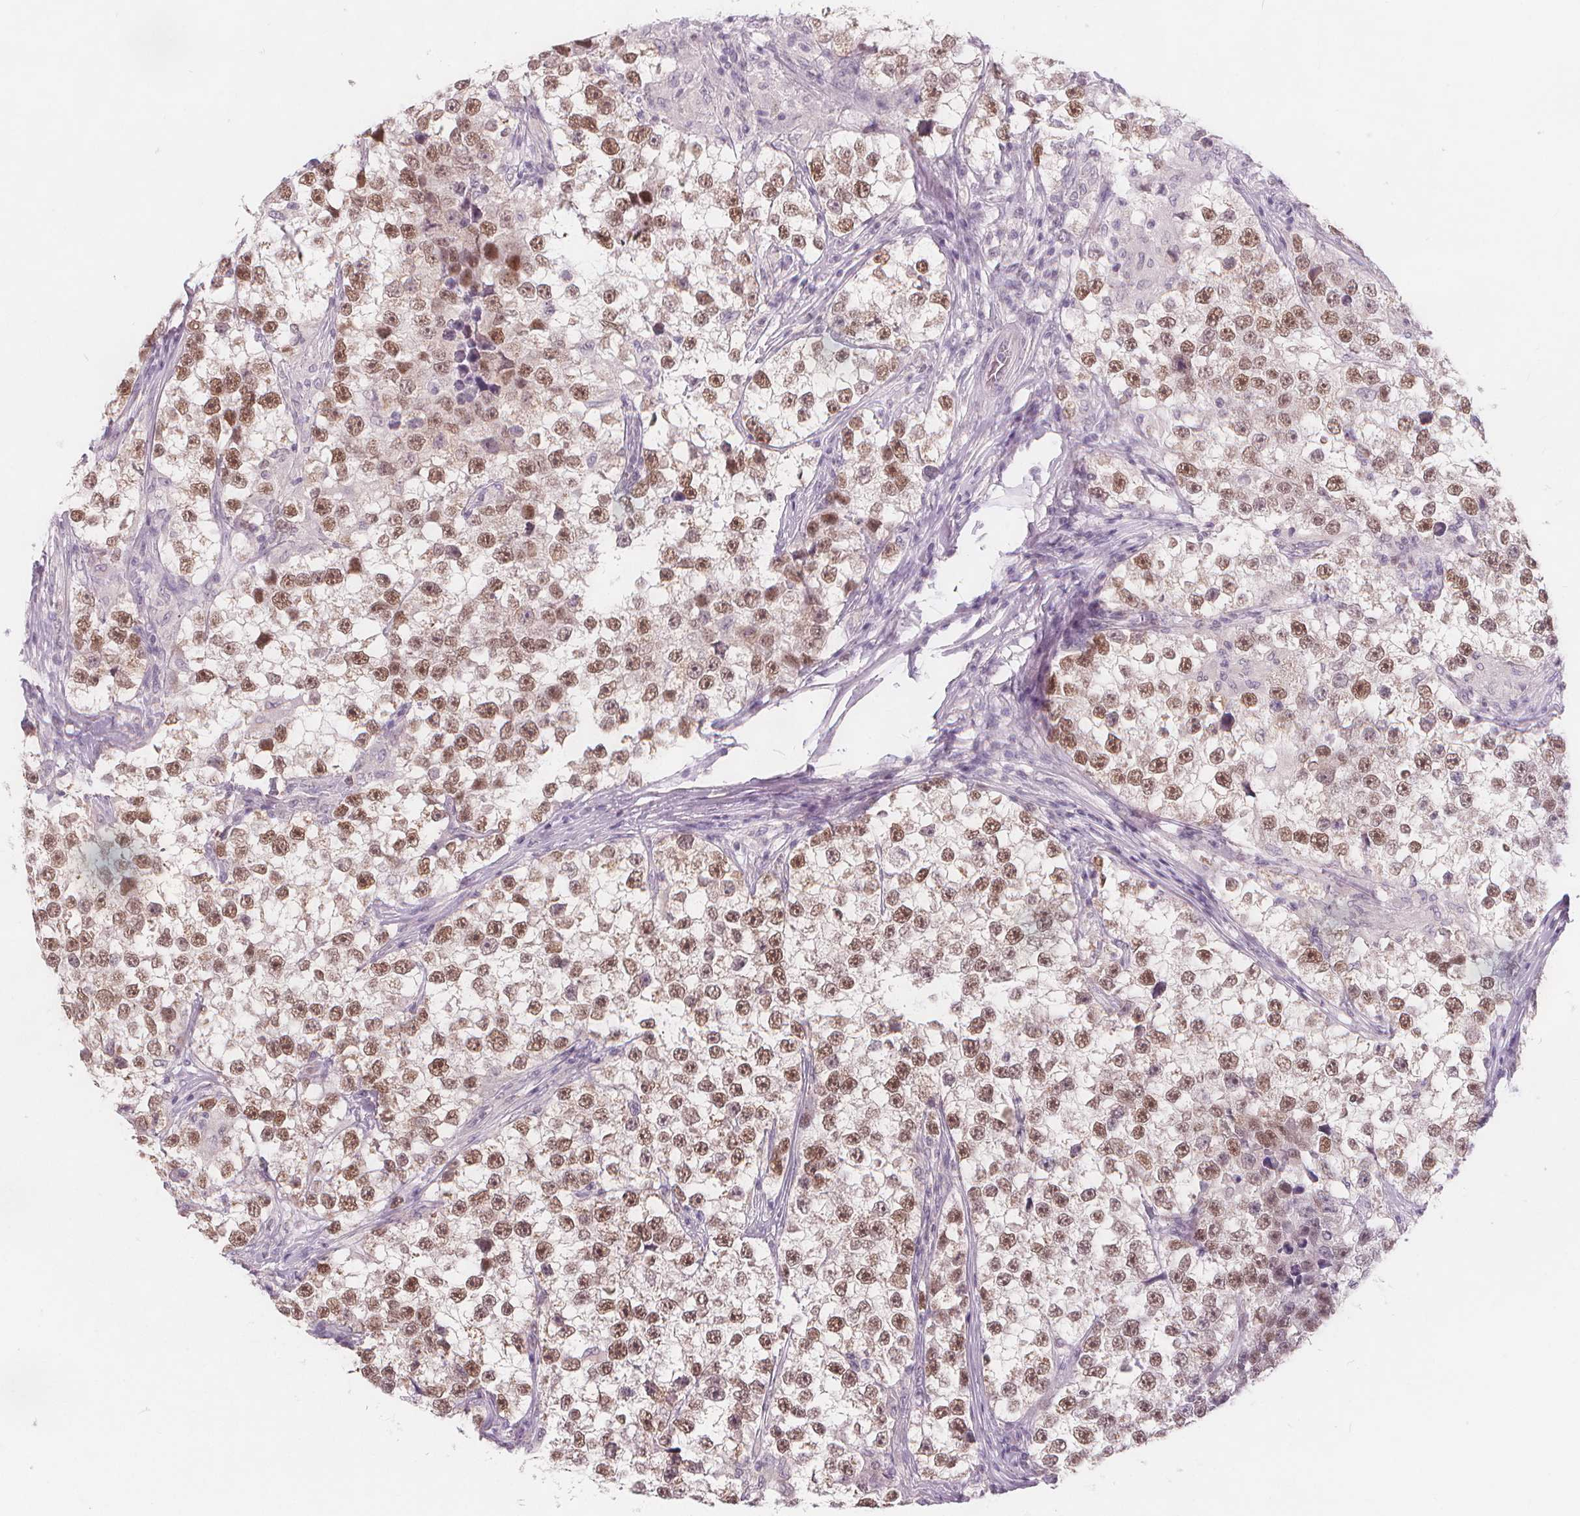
{"staining": {"intensity": "moderate", "quantity": ">75%", "location": "nuclear"}, "tissue": "testis cancer", "cell_type": "Tumor cells", "image_type": "cancer", "snomed": [{"axis": "morphology", "description": "Seminoma, NOS"}, {"axis": "topography", "description": "Testis"}], "caption": "Testis cancer (seminoma) was stained to show a protein in brown. There is medium levels of moderate nuclear staining in approximately >75% of tumor cells.", "gene": "TIPIN", "patient": {"sex": "male", "age": 46}}